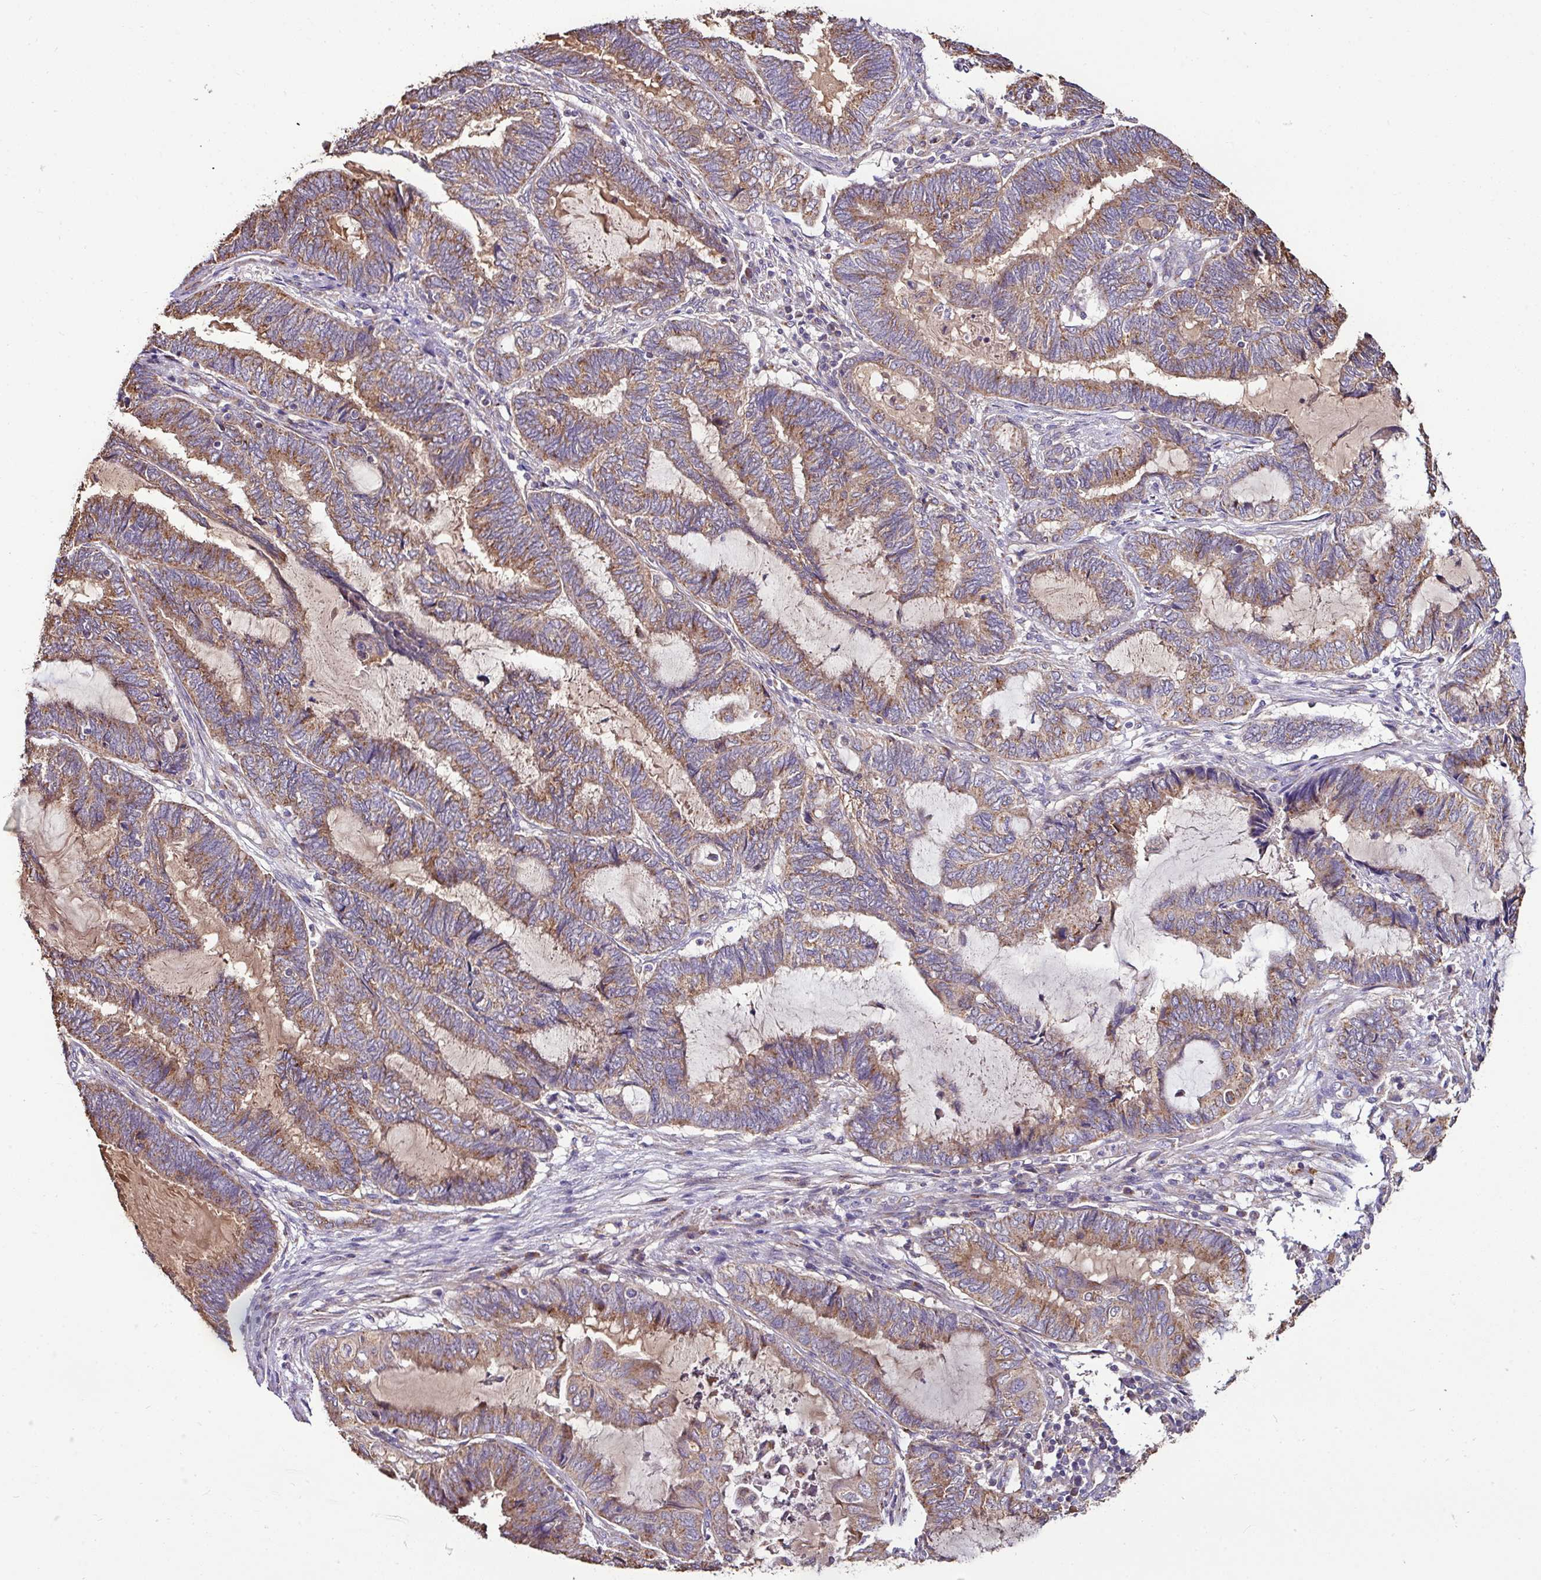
{"staining": {"intensity": "moderate", "quantity": ">75%", "location": "cytoplasmic/membranous"}, "tissue": "endometrial cancer", "cell_type": "Tumor cells", "image_type": "cancer", "snomed": [{"axis": "morphology", "description": "Adenocarcinoma, NOS"}, {"axis": "topography", "description": "Uterus"}, {"axis": "topography", "description": "Endometrium"}], "caption": "A medium amount of moderate cytoplasmic/membranous staining is seen in approximately >75% of tumor cells in endometrial cancer (adenocarcinoma) tissue.", "gene": "CPD", "patient": {"sex": "female", "age": 70}}